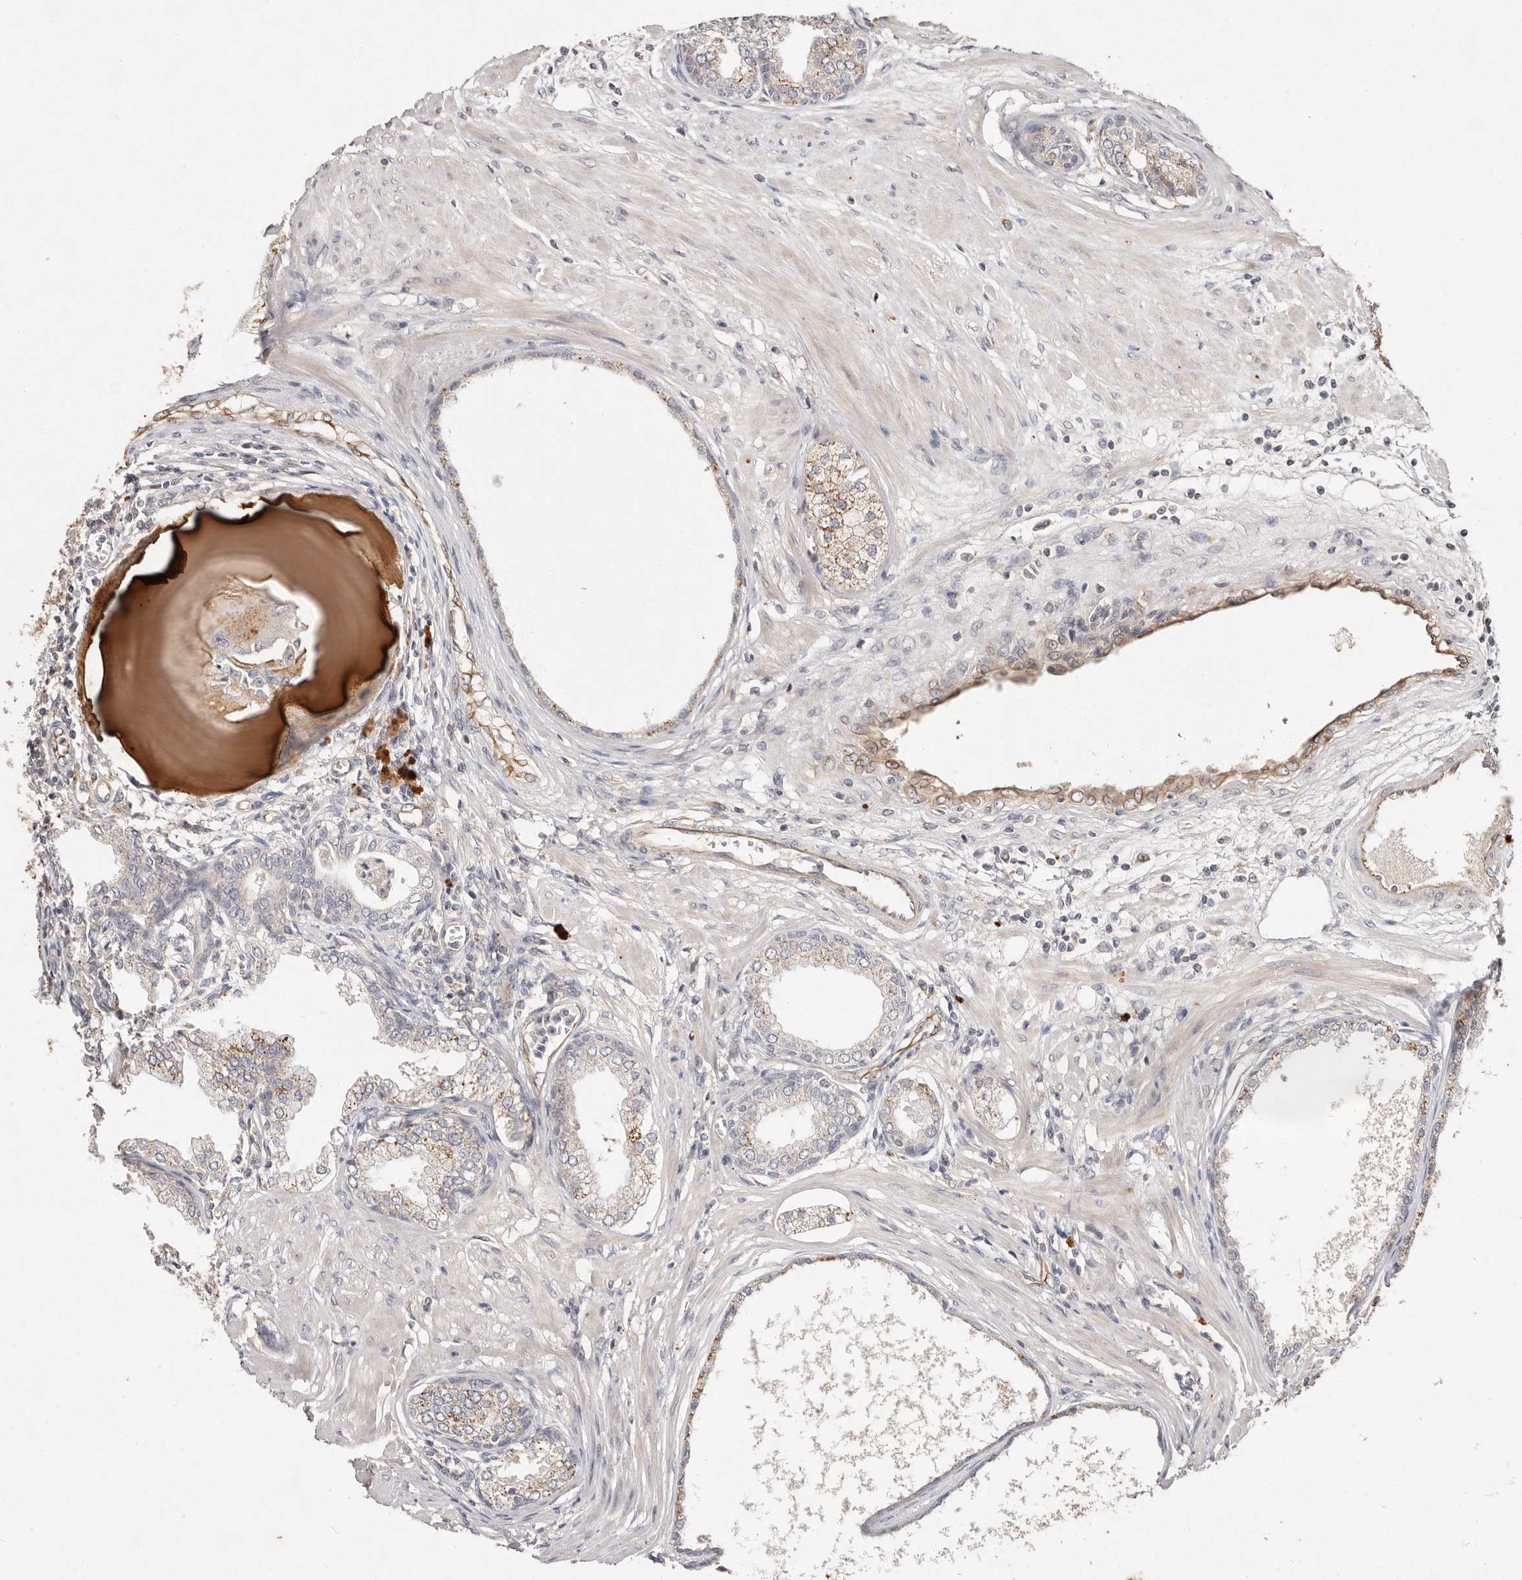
{"staining": {"intensity": "negative", "quantity": "none", "location": "none"}, "tissue": "prostate cancer", "cell_type": "Tumor cells", "image_type": "cancer", "snomed": [{"axis": "morphology", "description": "Adenocarcinoma, High grade"}, {"axis": "topography", "description": "Prostate"}], "caption": "Immunohistochemical staining of prostate high-grade adenocarcinoma exhibits no significant expression in tumor cells.", "gene": "THBS3", "patient": {"sex": "male", "age": 62}}